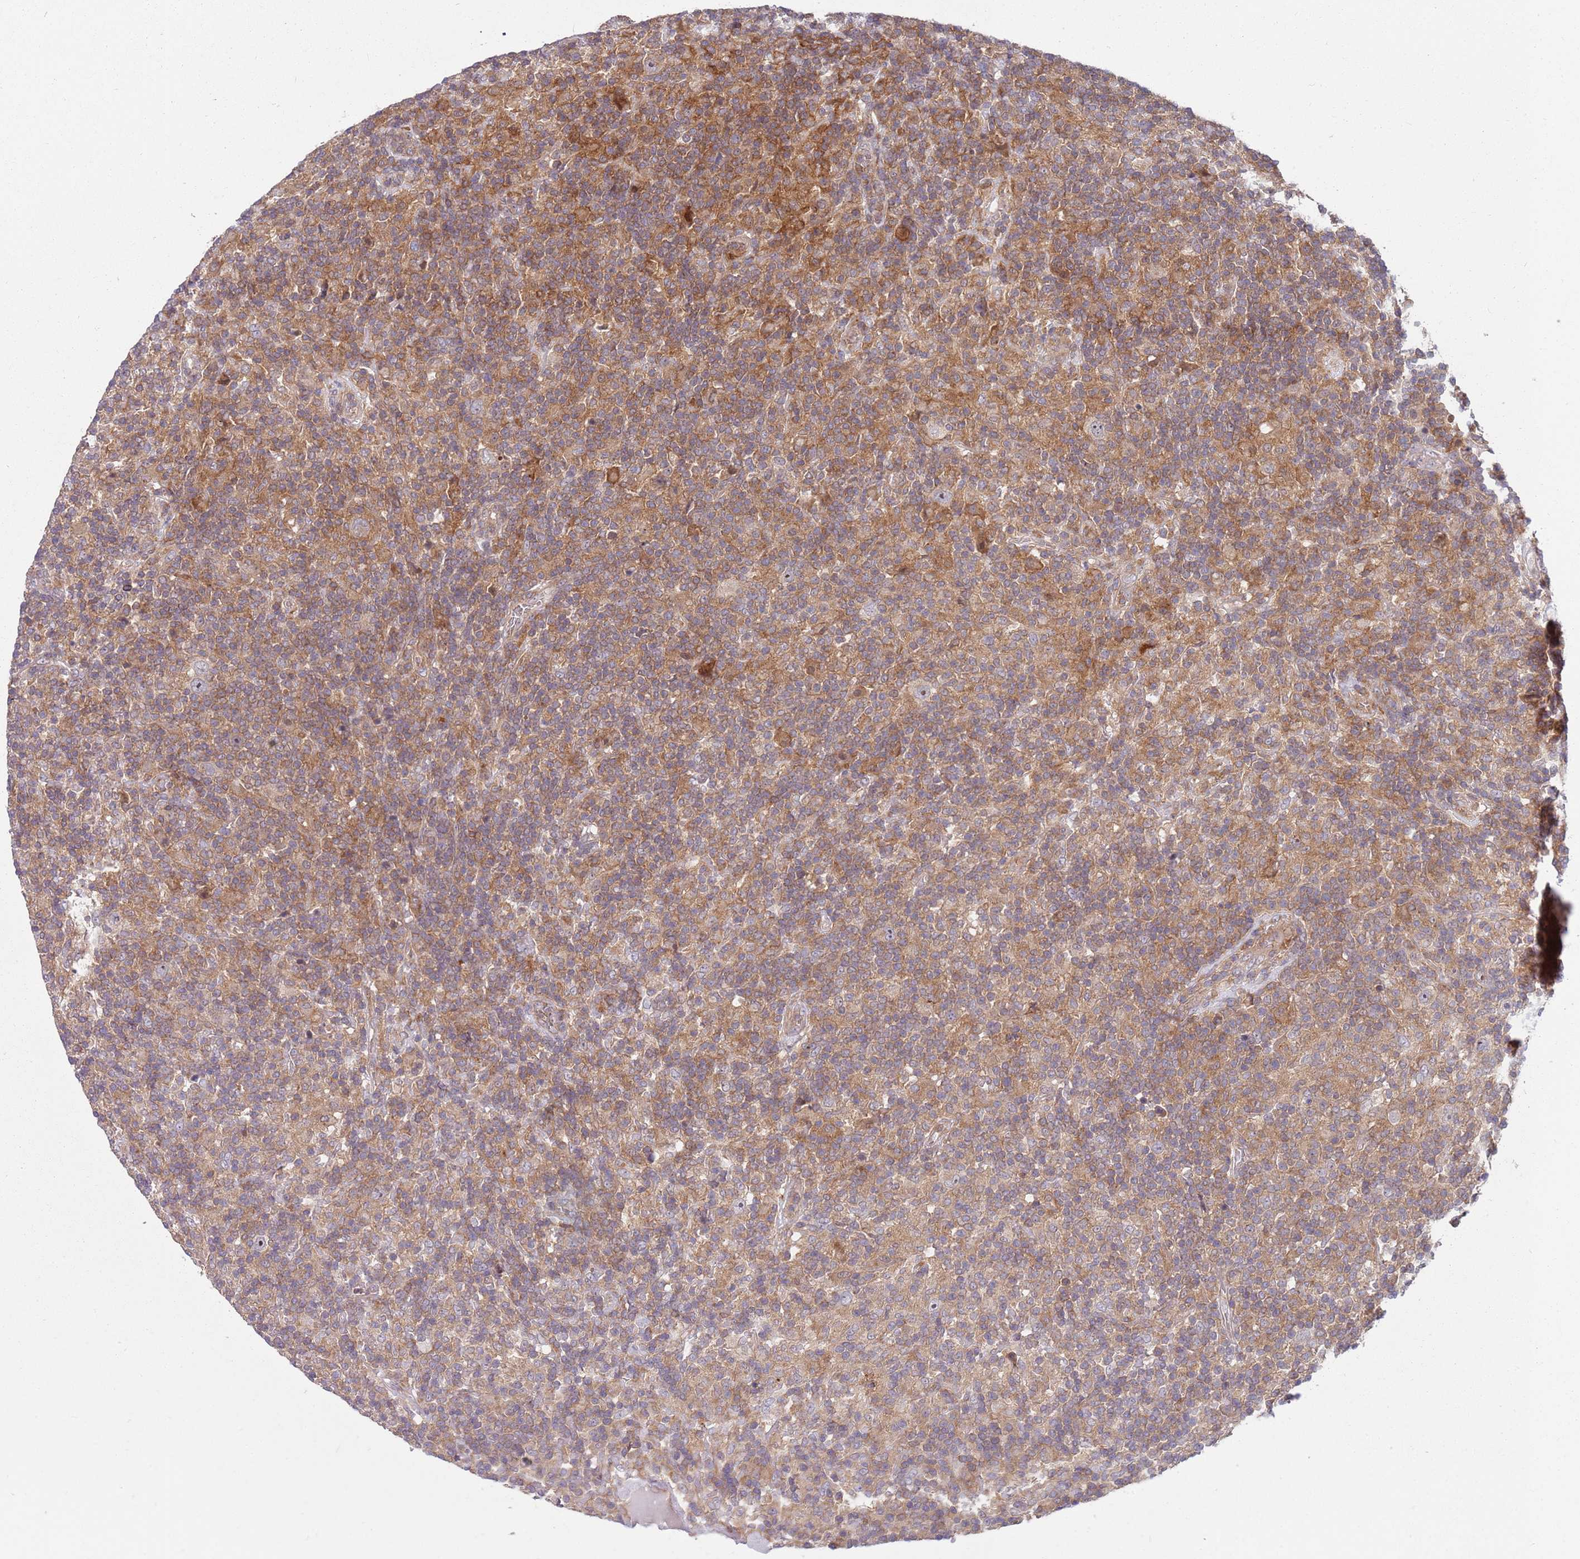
{"staining": {"intensity": "moderate", "quantity": "<25%", "location": "nuclear"}, "tissue": "lymphoma", "cell_type": "Tumor cells", "image_type": "cancer", "snomed": [{"axis": "morphology", "description": "Hodgkin's disease, NOS"}, {"axis": "topography", "description": "Lymph node"}], "caption": "Moderate nuclear protein expression is identified in approximately <25% of tumor cells in lymphoma. The staining is performed using DAB (3,3'-diaminobenzidine) brown chromogen to label protein expression. The nuclei are counter-stained blue using hematoxylin.", "gene": "GGA1", "patient": {"sex": "male", "age": 70}}